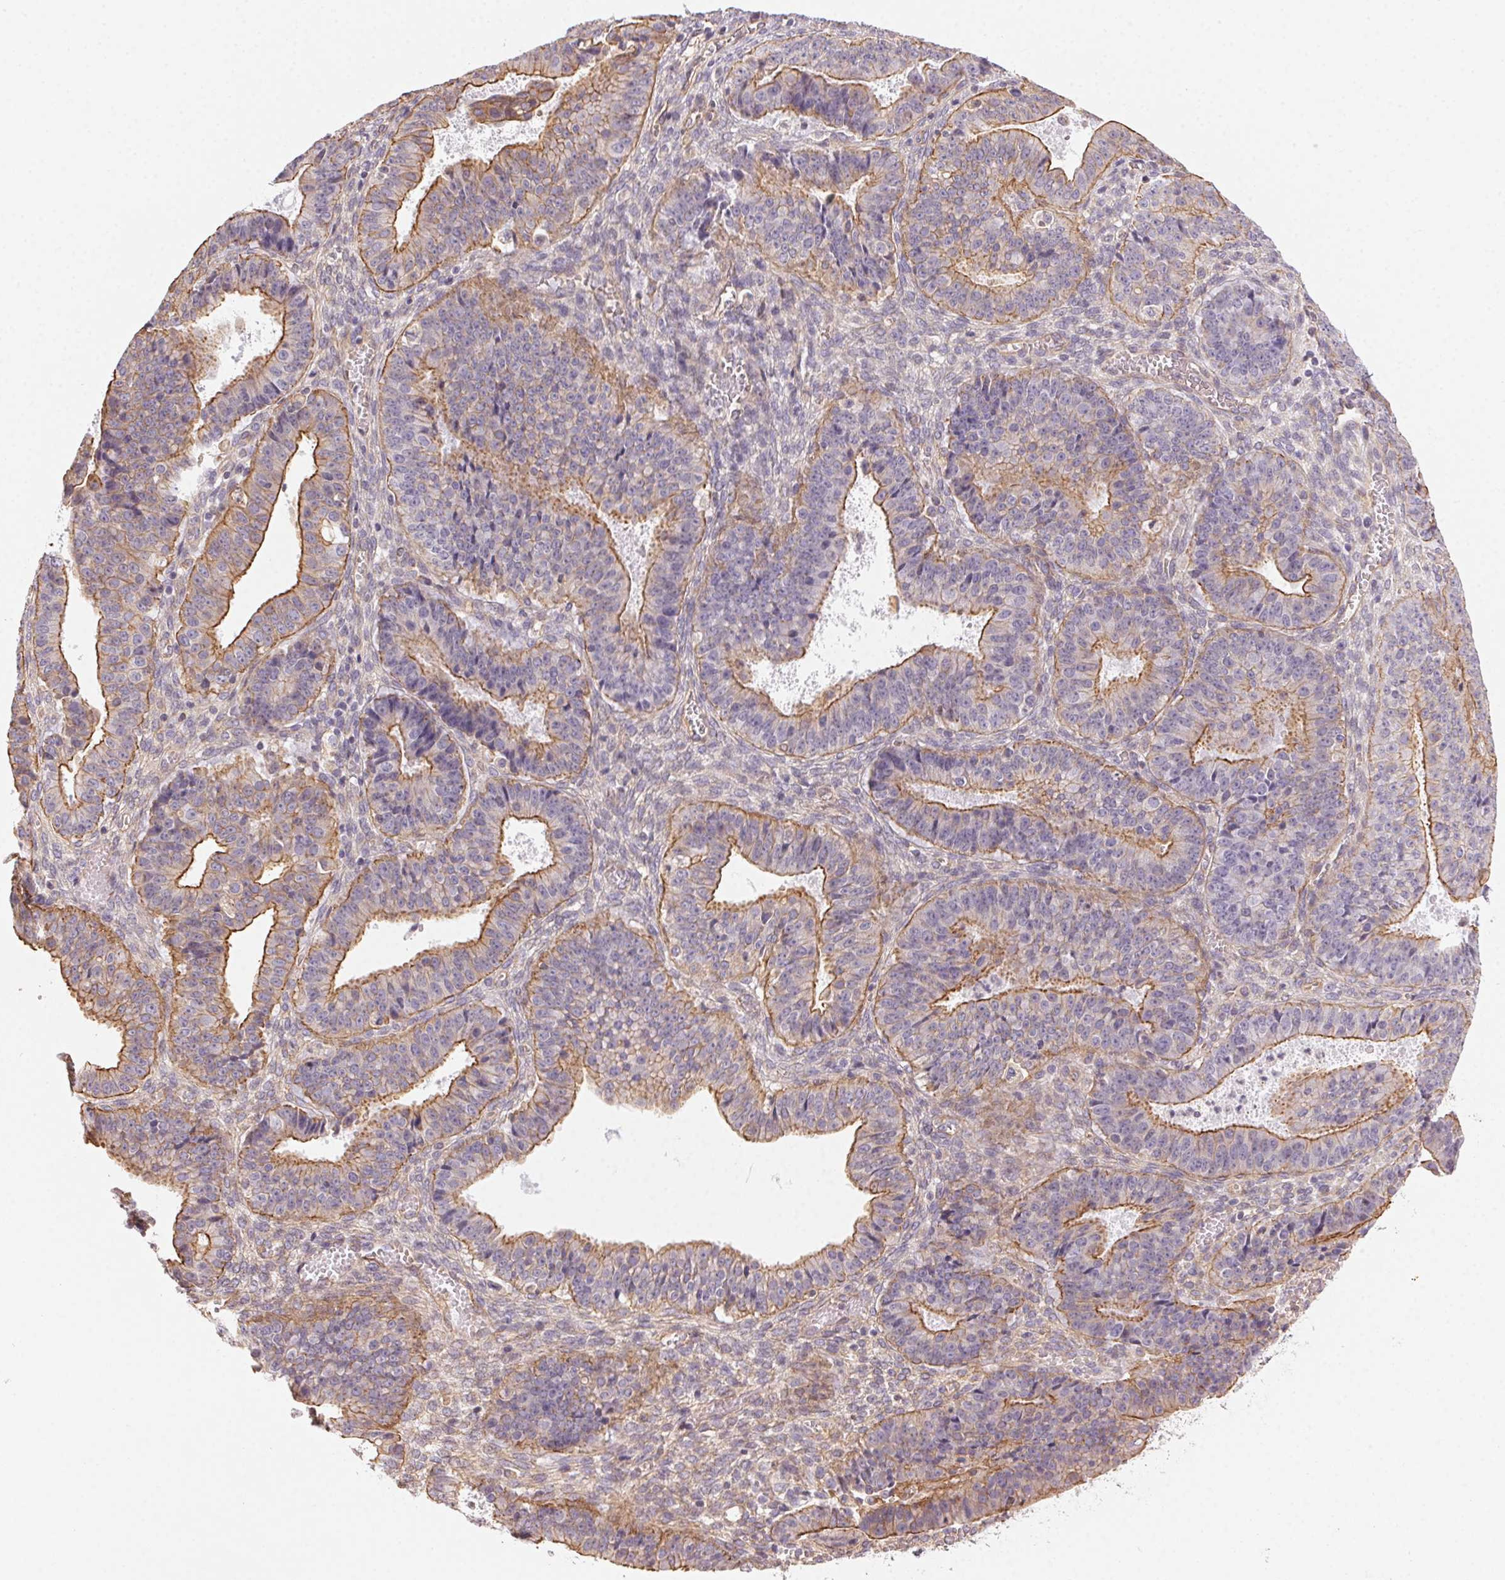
{"staining": {"intensity": "moderate", "quantity": "25%-75%", "location": "cytoplasmic/membranous"}, "tissue": "ovarian cancer", "cell_type": "Tumor cells", "image_type": "cancer", "snomed": [{"axis": "morphology", "description": "Carcinoma, endometroid"}, {"axis": "topography", "description": "Ovary"}], "caption": "Immunohistochemistry micrograph of neoplastic tissue: ovarian endometroid carcinoma stained using immunohistochemistry (IHC) shows medium levels of moderate protein expression localized specifically in the cytoplasmic/membranous of tumor cells, appearing as a cytoplasmic/membranous brown color.", "gene": "PLA2G4F", "patient": {"sex": "female", "age": 42}}